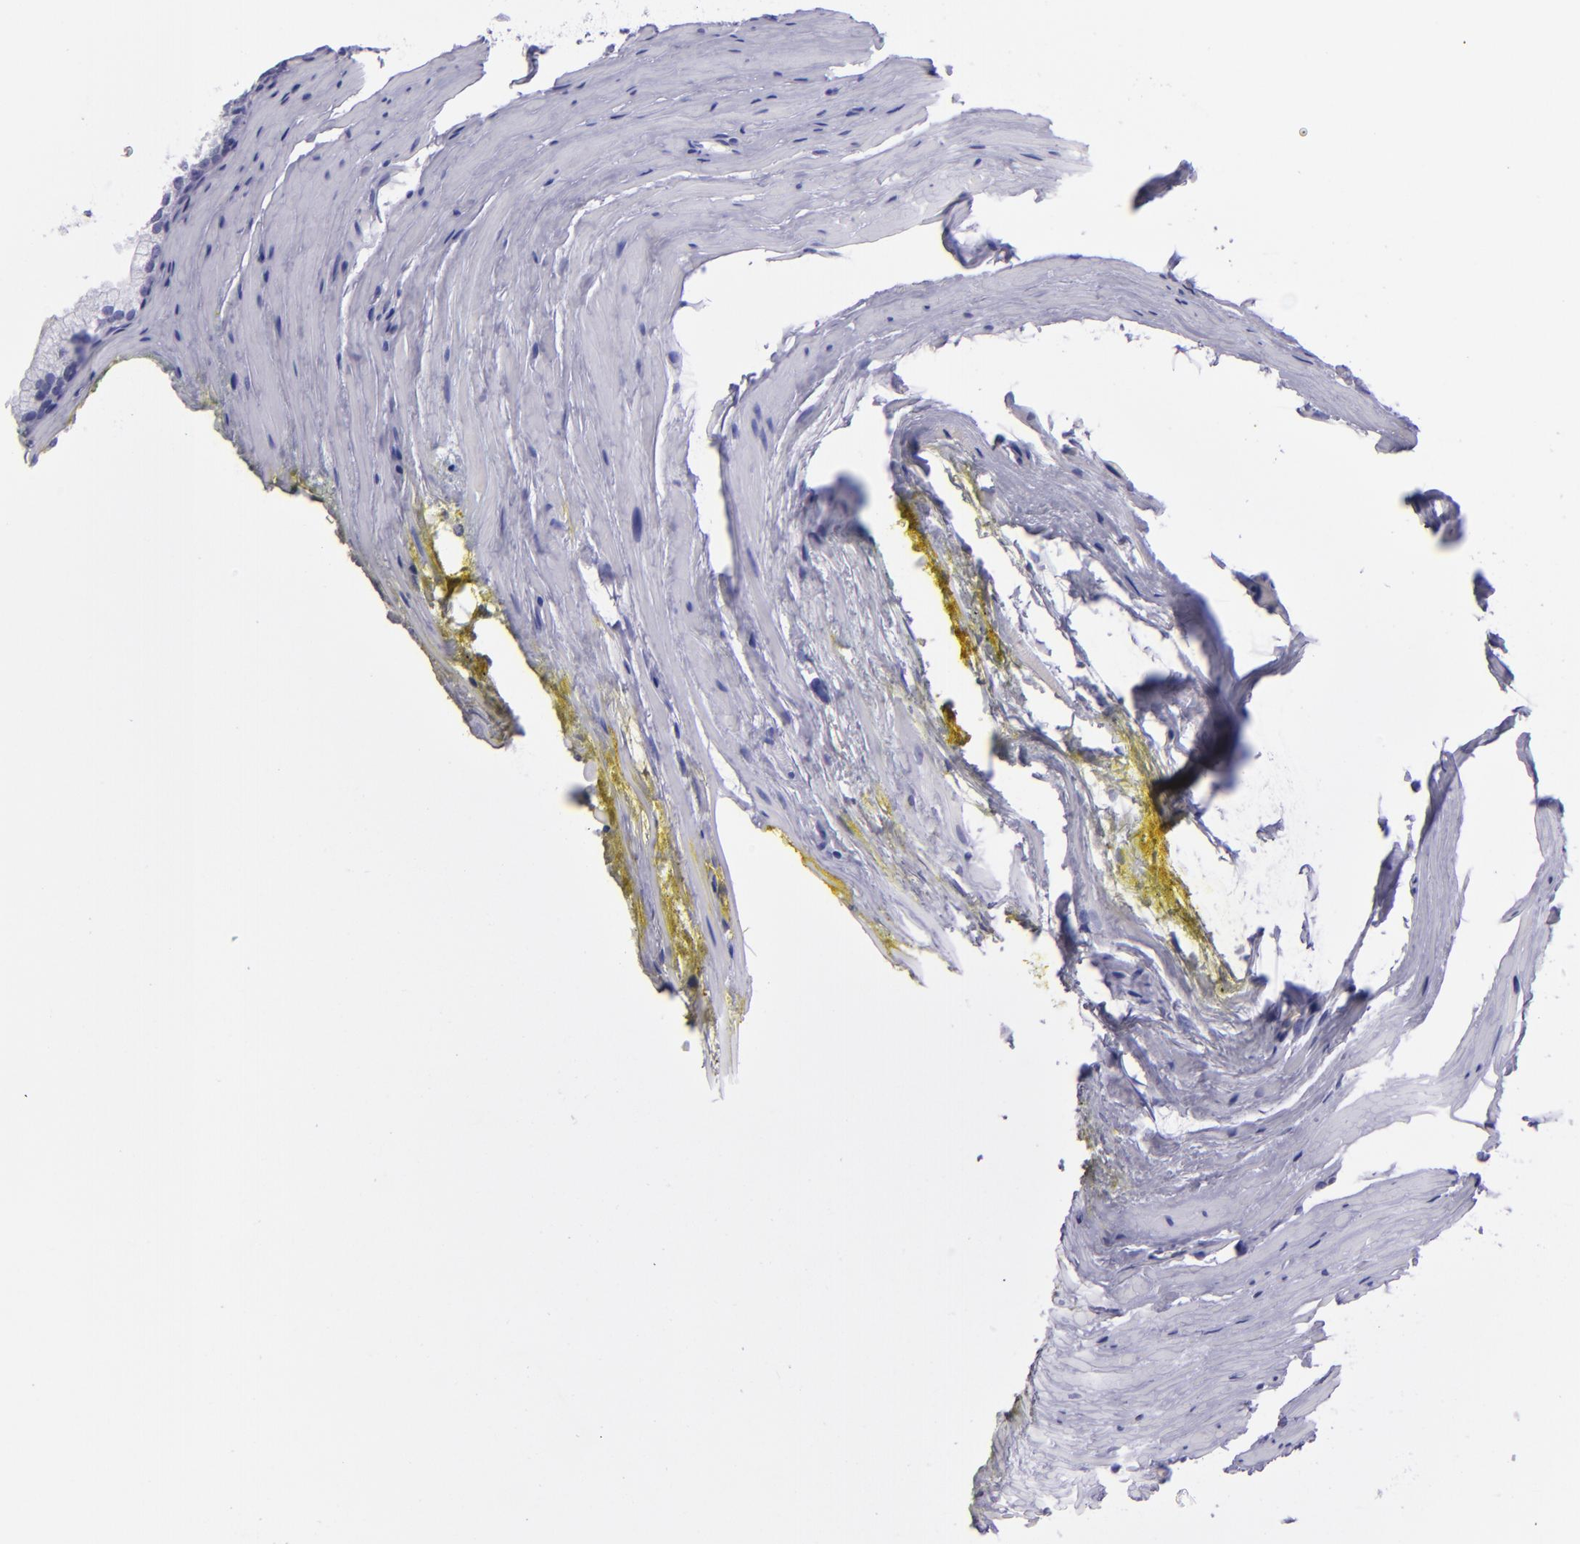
{"staining": {"intensity": "negative", "quantity": "none", "location": "none"}, "tissue": "prostate cancer", "cell_type": "Tumor cells", "image_type": "cancer", "snomed": [{"axis": "morphology", "description": "Adenocarcinoma, Medium grade"}, {"axis": "topography", "description": "Prostate"}], "caption": "Micrograph shows no significant protein expression in tumor cells of prostate cancer. The staining is performed using DAB (3,3'-diaminobenzidine) brown chromogen with nuclei counter-stained in using hematoxylin.", "gene": "TNNT3", "patient": {"sex": "male", "age": 72}}